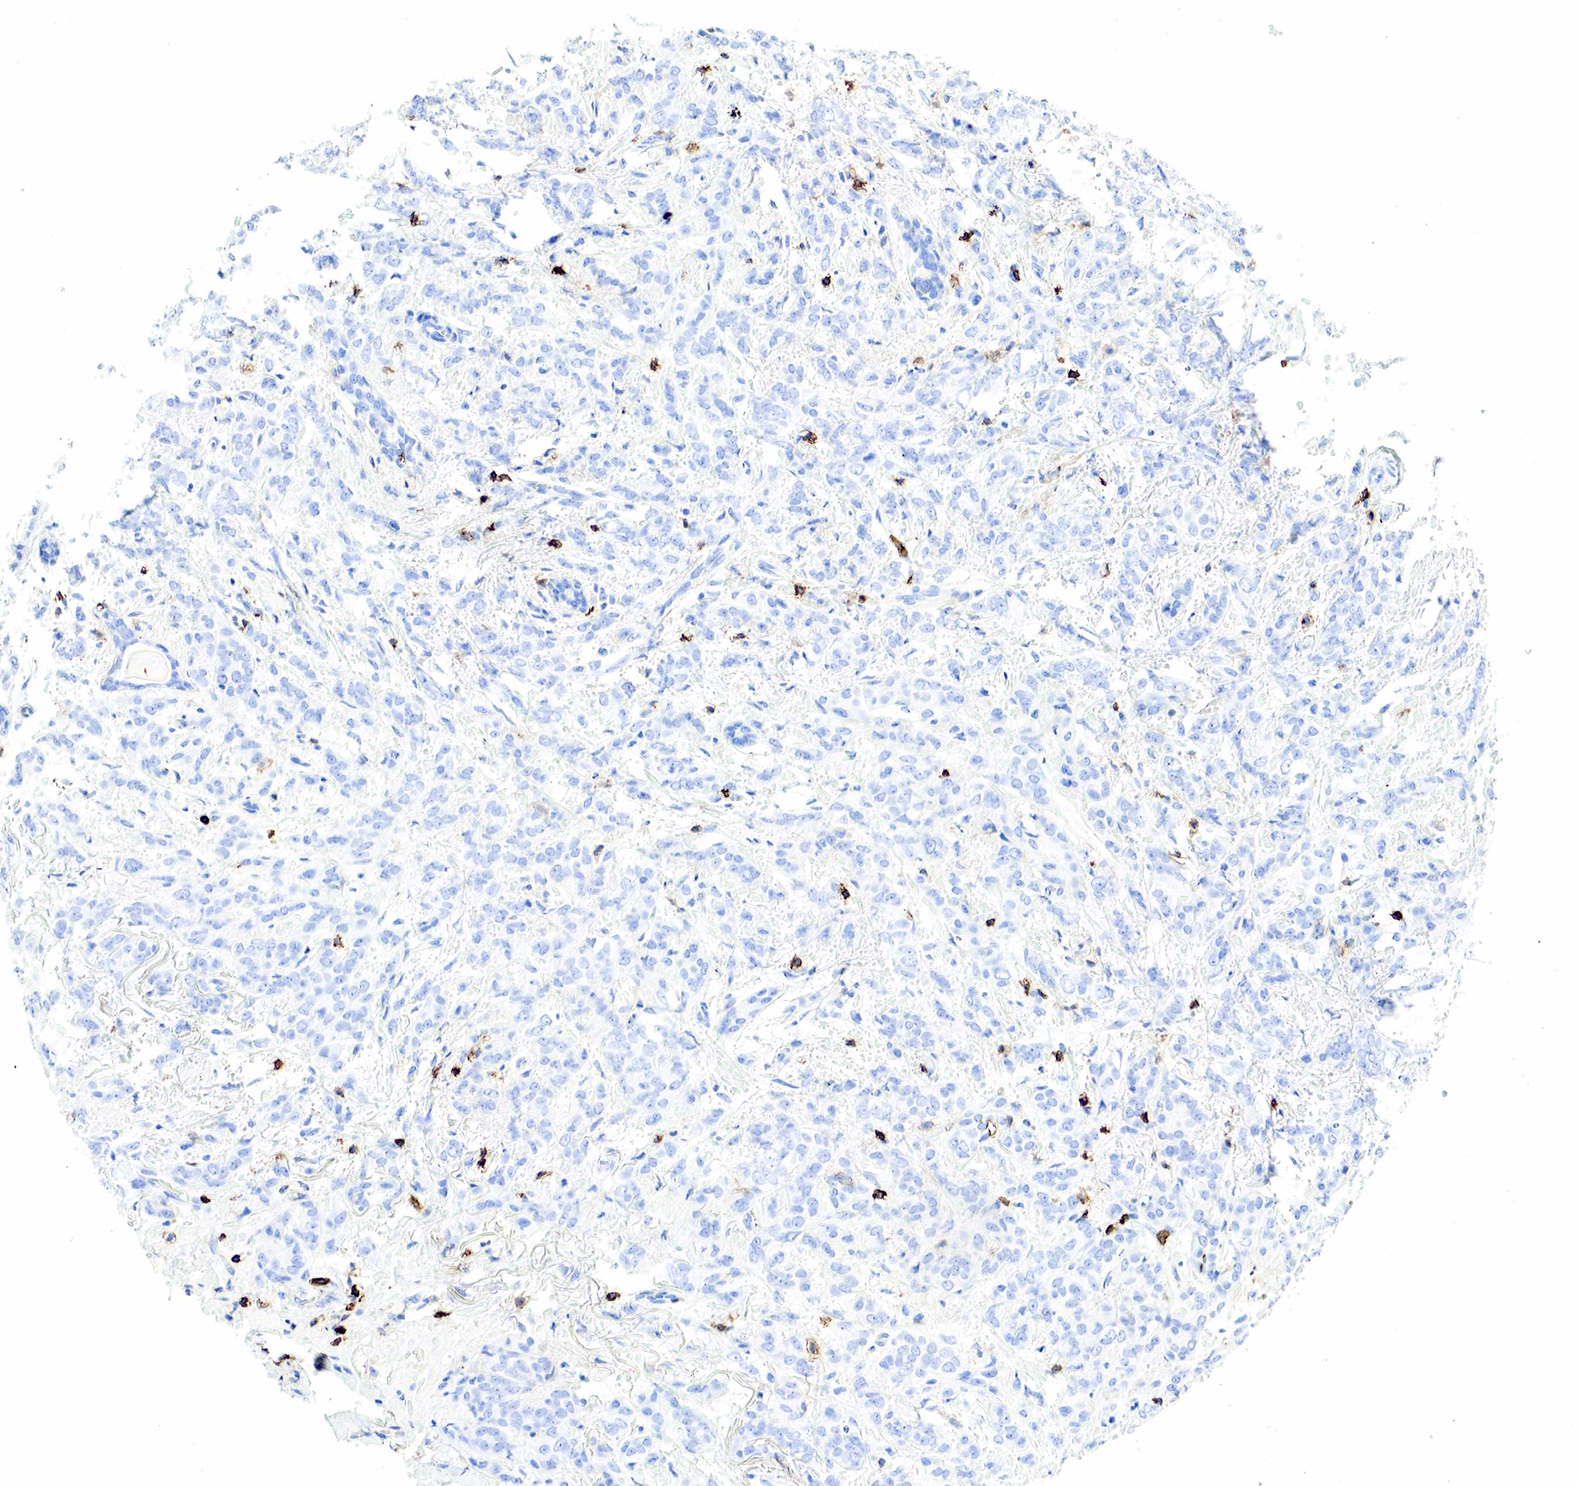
{"staining": {"intensity": "negative", "quantity": "none", "location": "none"}, "tissue": "breast cancer", "cell_type": "Tumor cells", "image_type": "cancer", "snomed": [{"axis": "morphology", "description": "Duct carcinoma"}, {"axis": "topography", "description": "Breast"}], "caption": "DAB (3,3'-diaminobenzidine) immunohistochemical staining of breast cancer demonstrates no significant staining in tumor cells. The staining is performed using DAB (3,3'-diaminobenzidine) brown chromogen with nuclei counter-stained in using hematoxylin.", "gene": "PTPRC", "patient": {"sex": "female", "age": 53}}